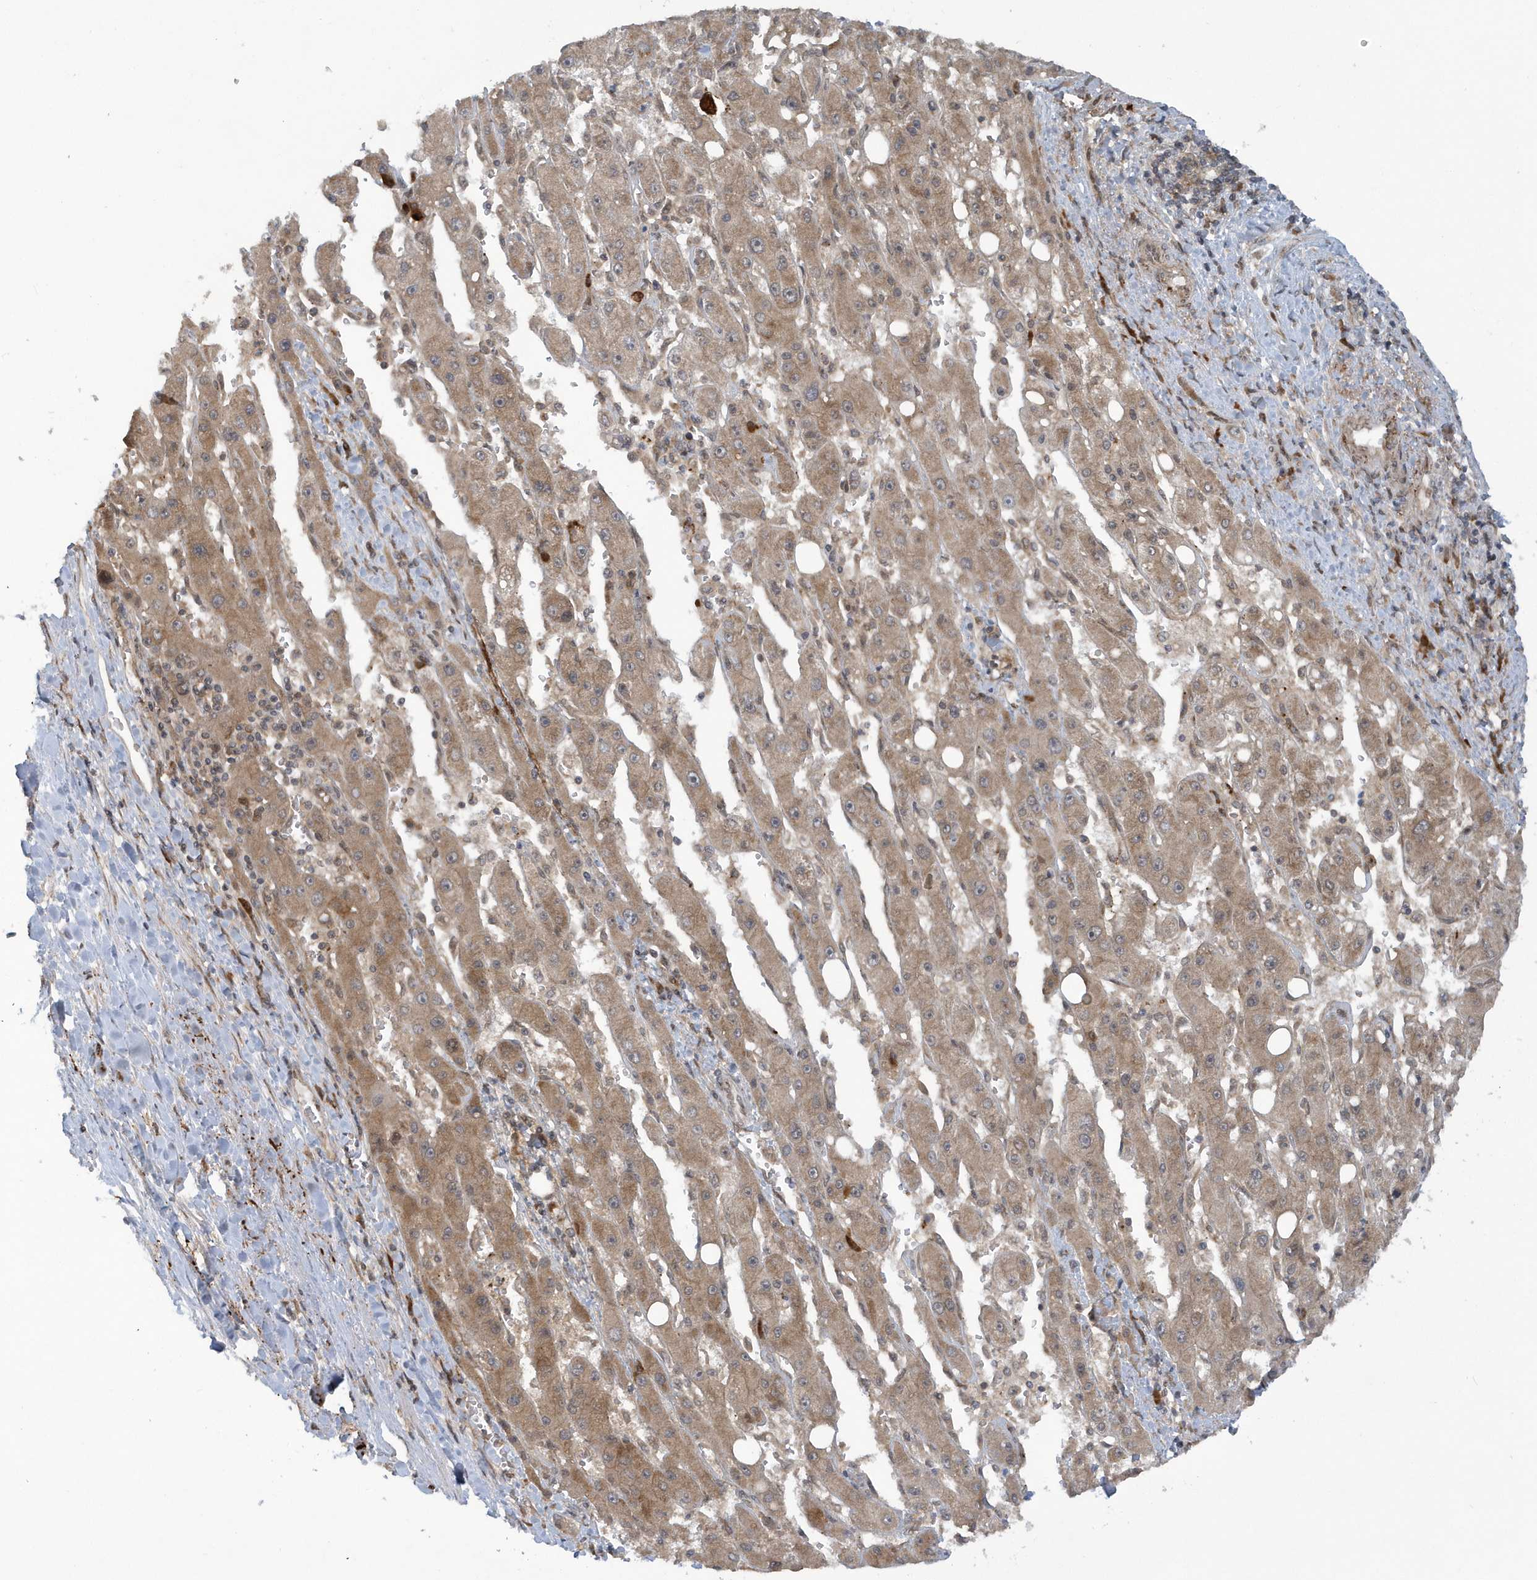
{"staining": {"intensity": "moderate", "quantity": ">75%", "location": "cytoplasmic/membranous"}, "tissue": "liver cancer", "cell_type": "Tumor cells", "image_type": "cancer", "snomed": [{"axis": "morphology", "description": "Carcinoma, Hepatocellular, NOS"}, {"axis": "topography", "description": "Liver"}], "caption": "This is an image of immunohistochemistry (IHC) staining of liver cancer (hepatocellular carcinoma), which shows moderate positivity in the cytoplasmic/membranous of tumor cells.", "gene": "ATG4A", "patient": {"sex": "female", "age": 73}}